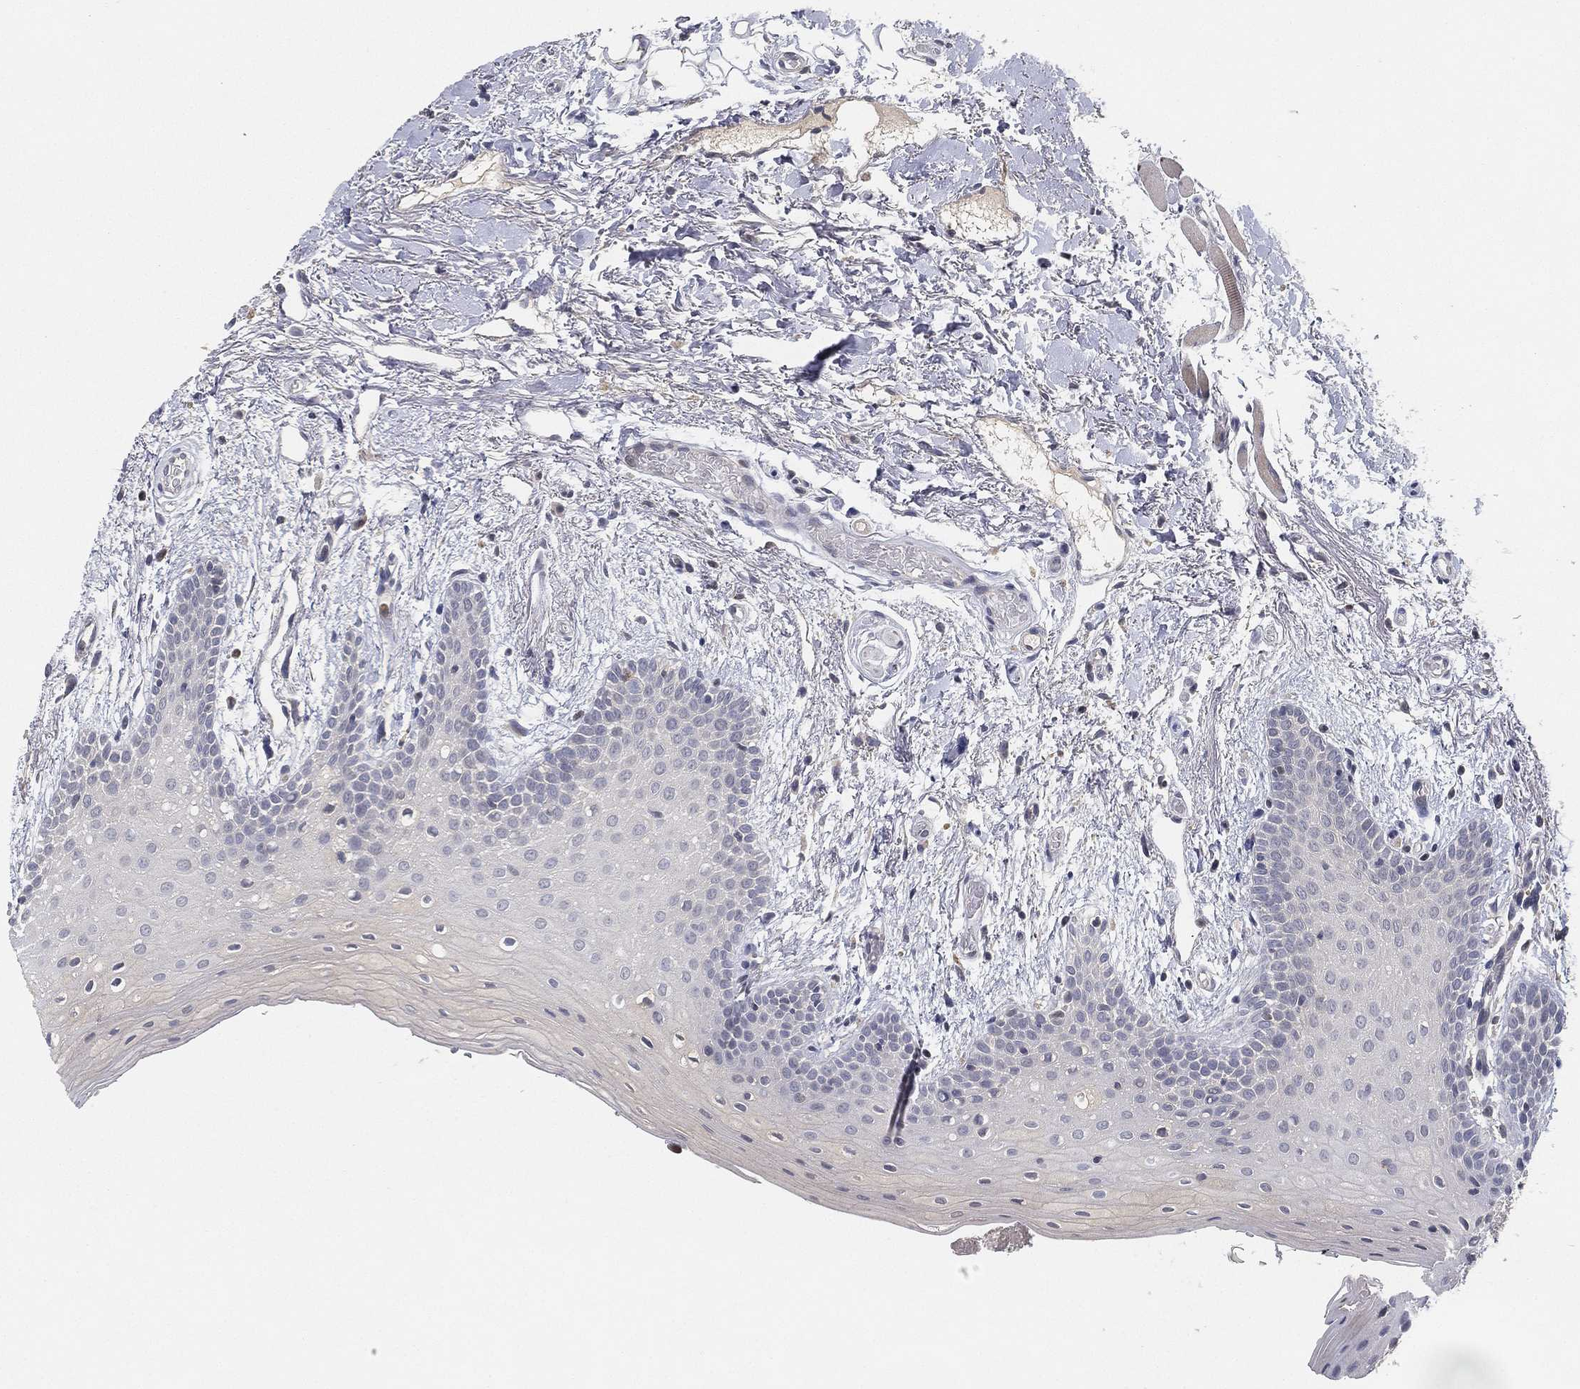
{"staining": {"intensity": "negative", "quantity": "none", "location": "none"}, "tissue": "oral mucosa", "cell_type": "Squamous epithelial cells", "image_type": "normal", "snomed": [{"axis": "morphology", "description": "Normal tissue, NOS"}, {"axis": "topography", "description": "Oral tissue"}, {"axis": "topography", "description": "Tounge, NOS"}], "caption": "IHC histopathology image of unremarkable oral mucosa stained for a protein (brown), which demonstrates no expression in squamous epithelial cells.", "gene": "CFAP251", "patient": {"sex": "female", "age": 86}}